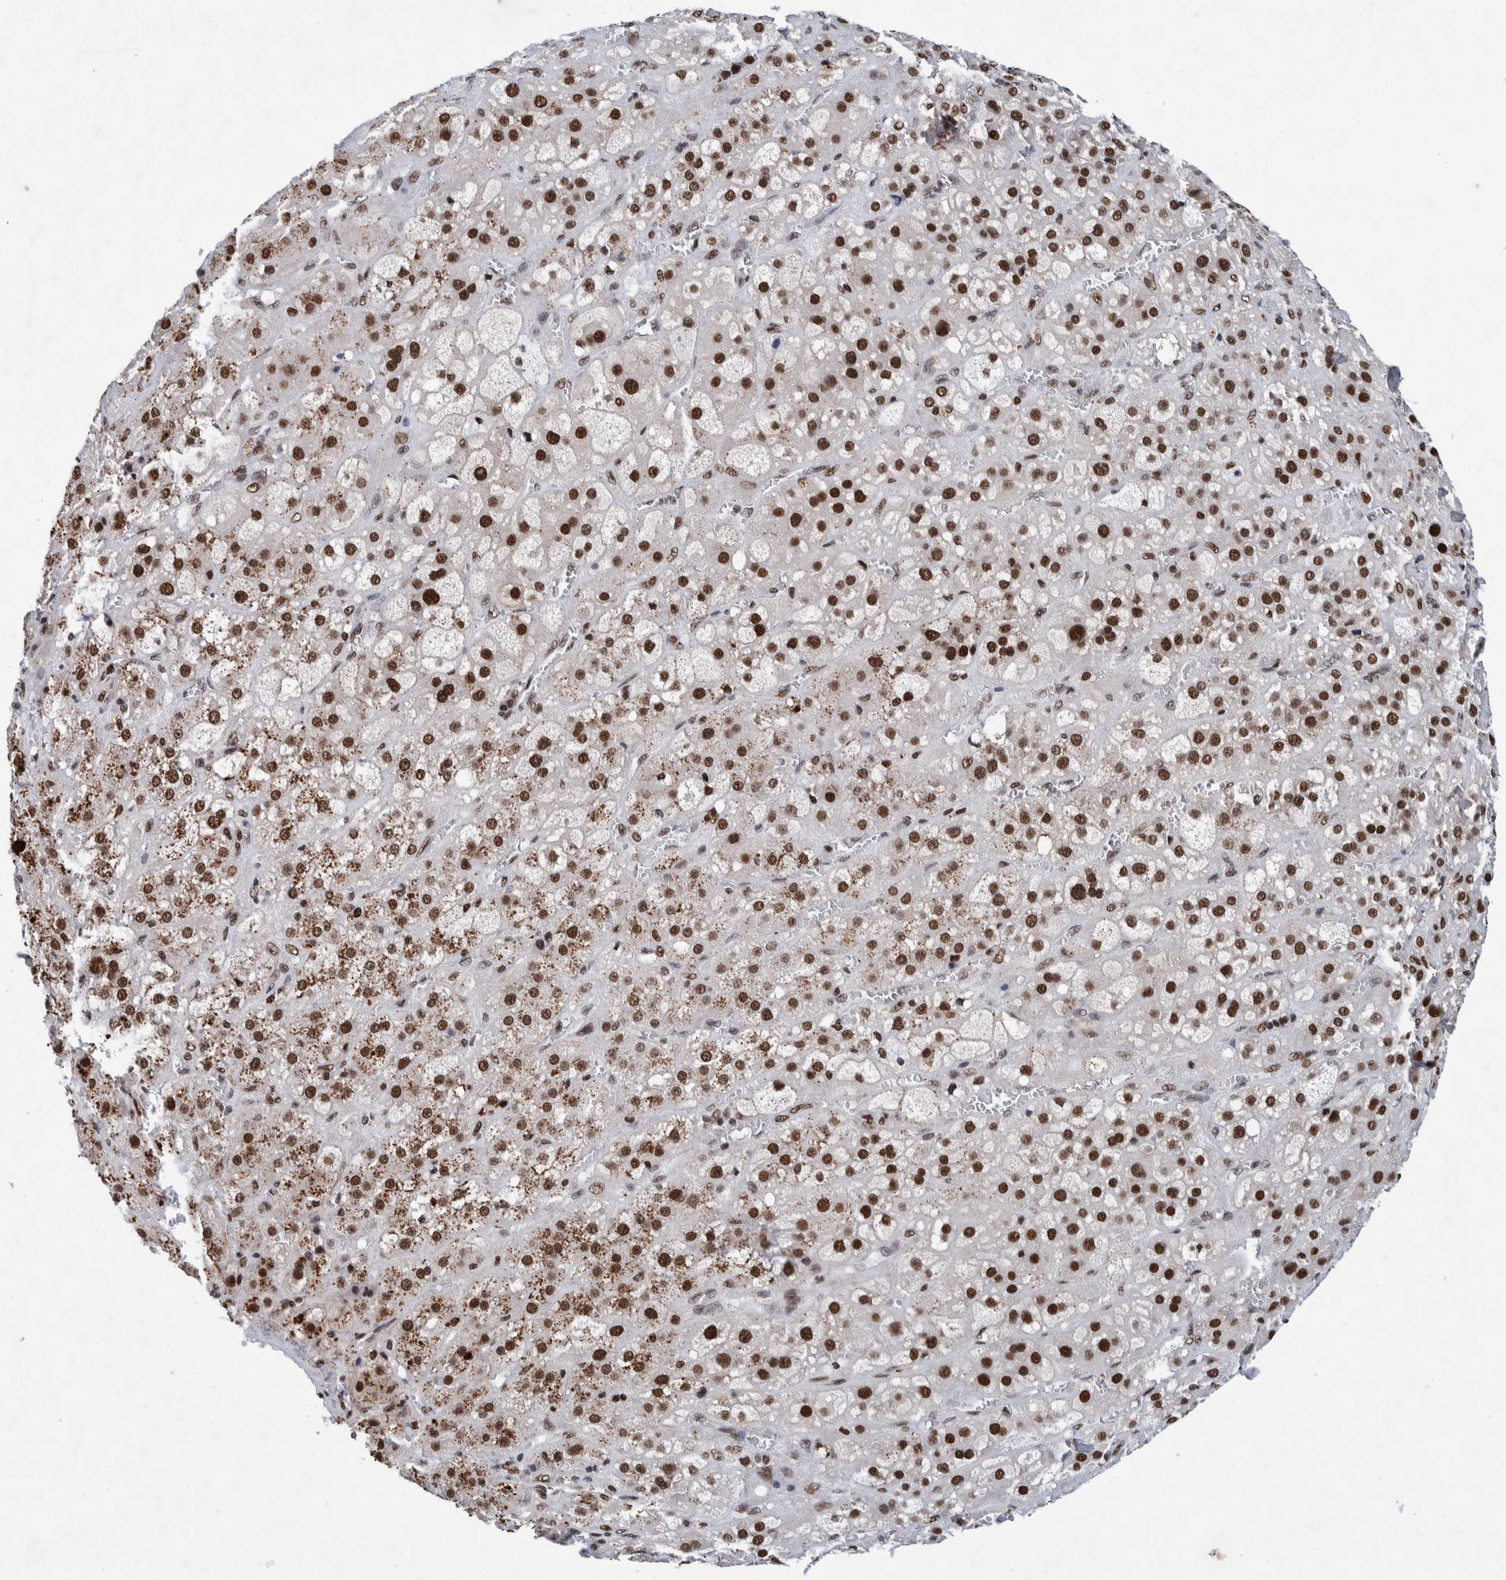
{"staining": {"intensity": "strong", "quantity": ">75%", "location": "cytoplasmic/membranous,nuclear"}, "tissue": "adrenal gland", "cell_type": "Glandular cells", "image_type": "normal", "snomed": [{"axis": "morphology", "description": "Normal tissue, NOS"}, {"axis": "topography", "description": "Adrenal gland"}], "caption": "A brown stain shows strong cytoplasmic/membranous,nuclear staining of a protein in glandular cells of unremarkable adrenal gland.", "gene": "TAF10", "patient": {"sex": "female", "age": 47}}